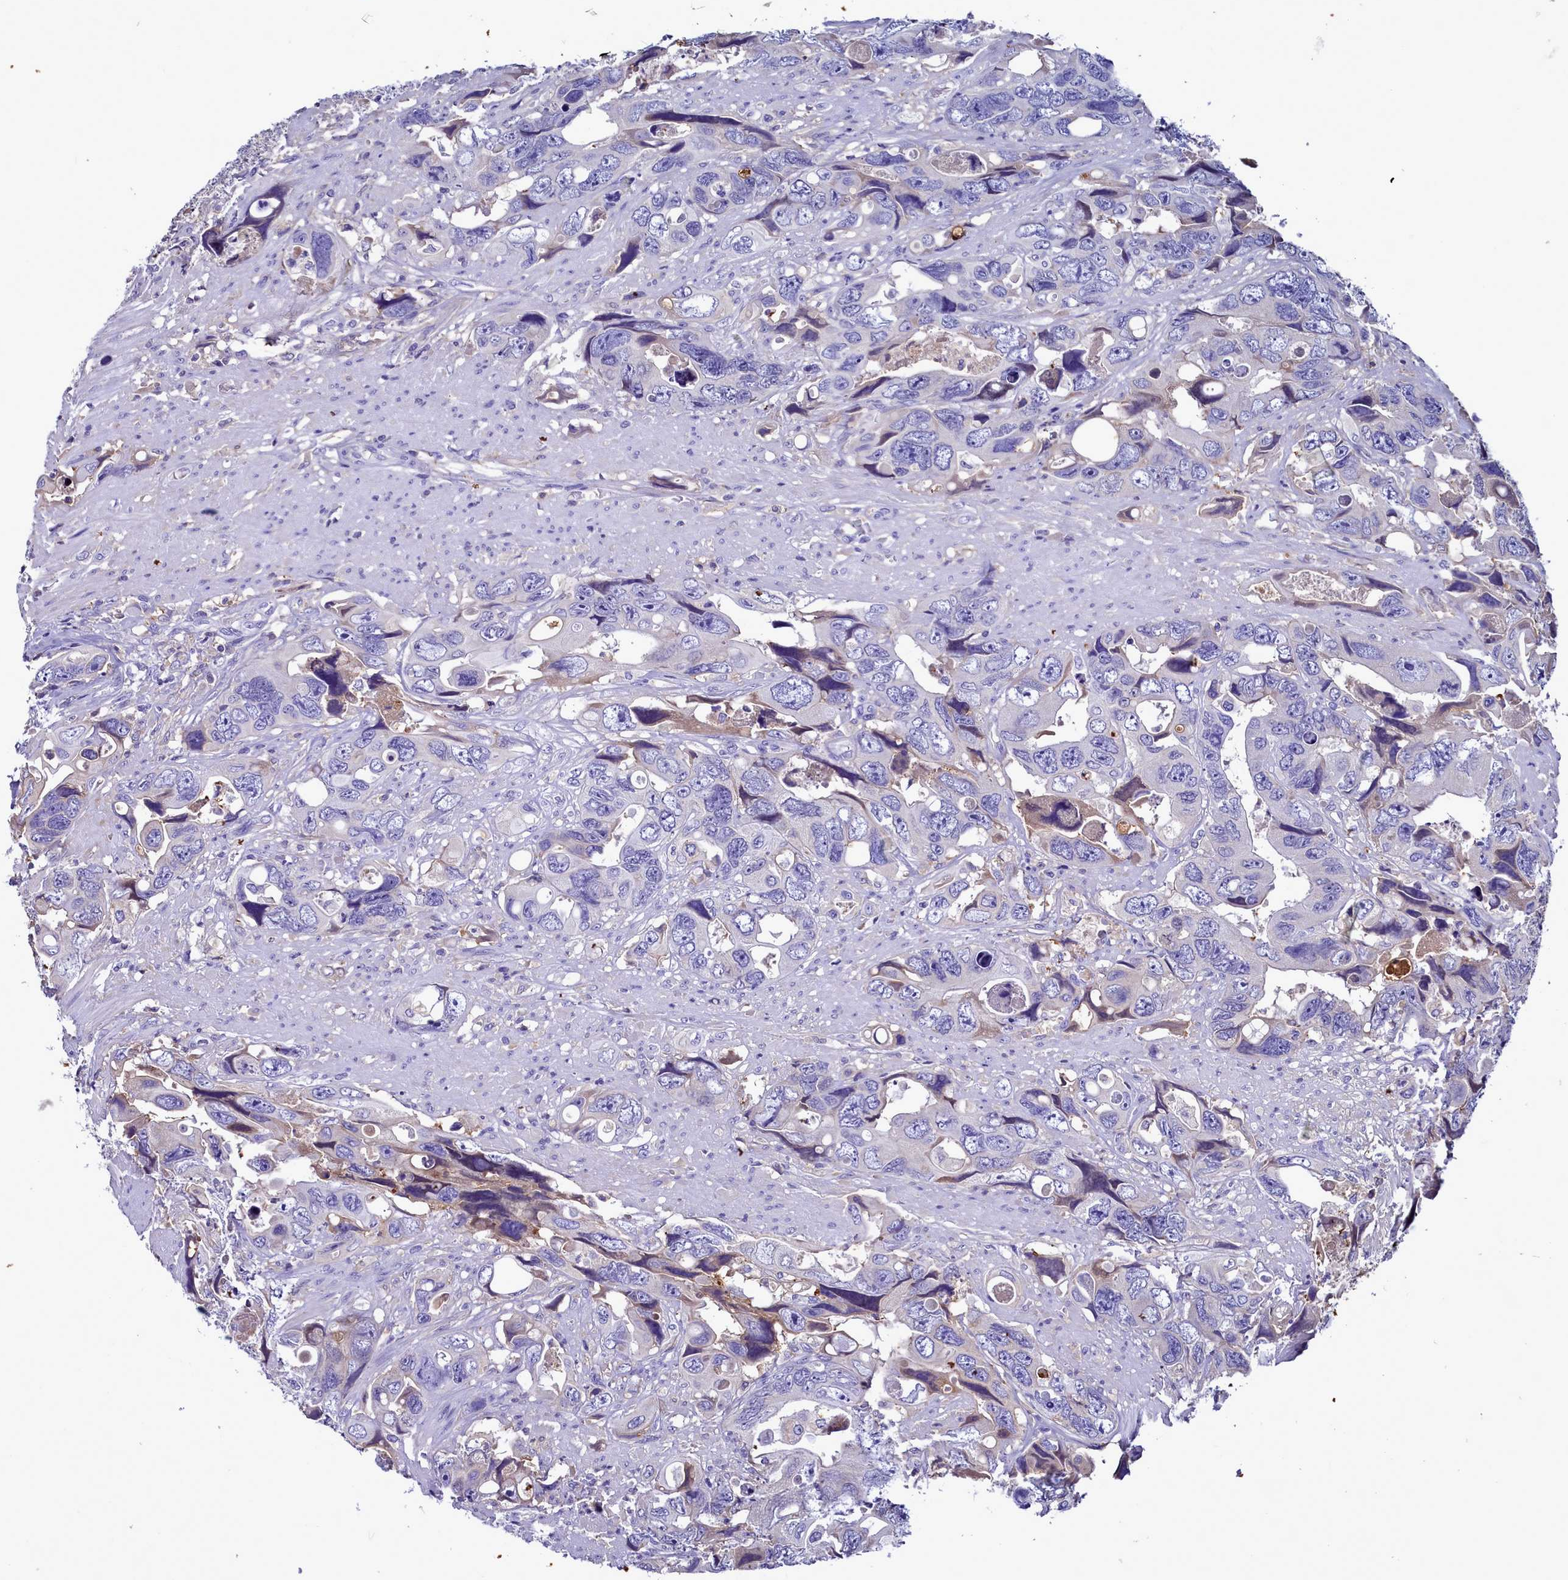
{"staining": {"intensity": "negative", "quantity": "none", "location": "none"}, "tissue": "colorectal cancer", "cell_type": "Tumor cells", "image_type": "cancer", "snomed": [{"axis": "morphology", "description": "Adenocarcinoma, NOS"}, {"axis": "topography", "description": "Rectum"}], "caption": "Immunohistochemical staining of colorectal cancer (adenocarcinoma) demonstrates no significant positivity in tumor cells.", "gene": "H1-7", "patient": {"sex": "male", "age": 57}}